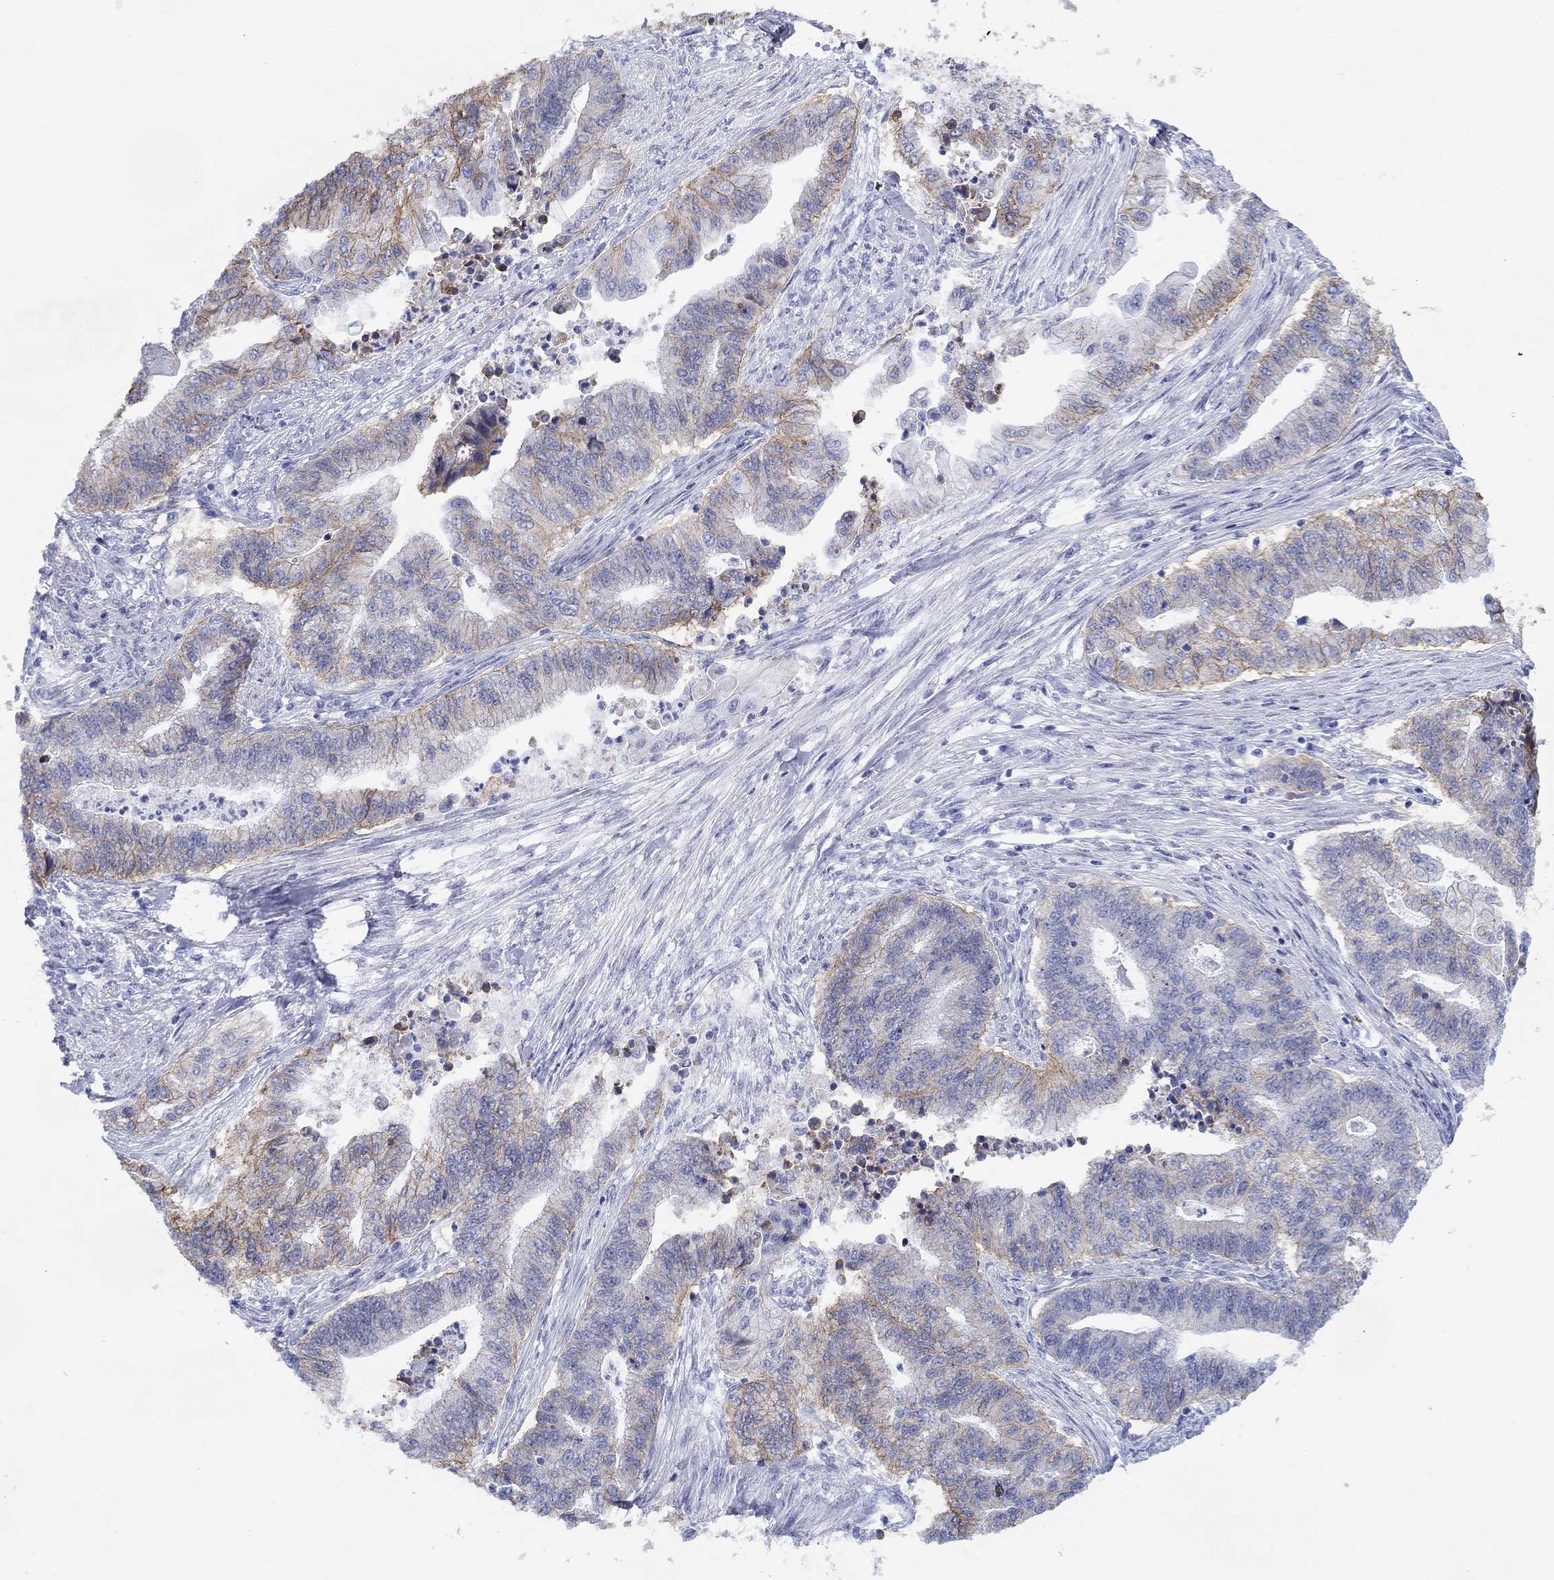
{"staining": {"intensity": "moderate", "quantity": "25%-75%", "location": "cytoplasmic/membranous"}, "tissue": "endometrial cancer", "cell_type": "Tumor cells", "image_type": "cancer", "snomed": [{"axis": "morphology", "description": "Adenocarcinoma, NOS"}, {"axis": "topography", "description": "Uterus"}, {"axis": "topography", "description": "Endometrium"}], "caption": "Immunohistochemical staining of human endometrial adenocarcinoma reveals moderate cytoplasmic/membranous protein staining in about 25%-75% of tumor cells.", "gene": "ATP1B1", "patient": {"sex": "female", "age": 54}}